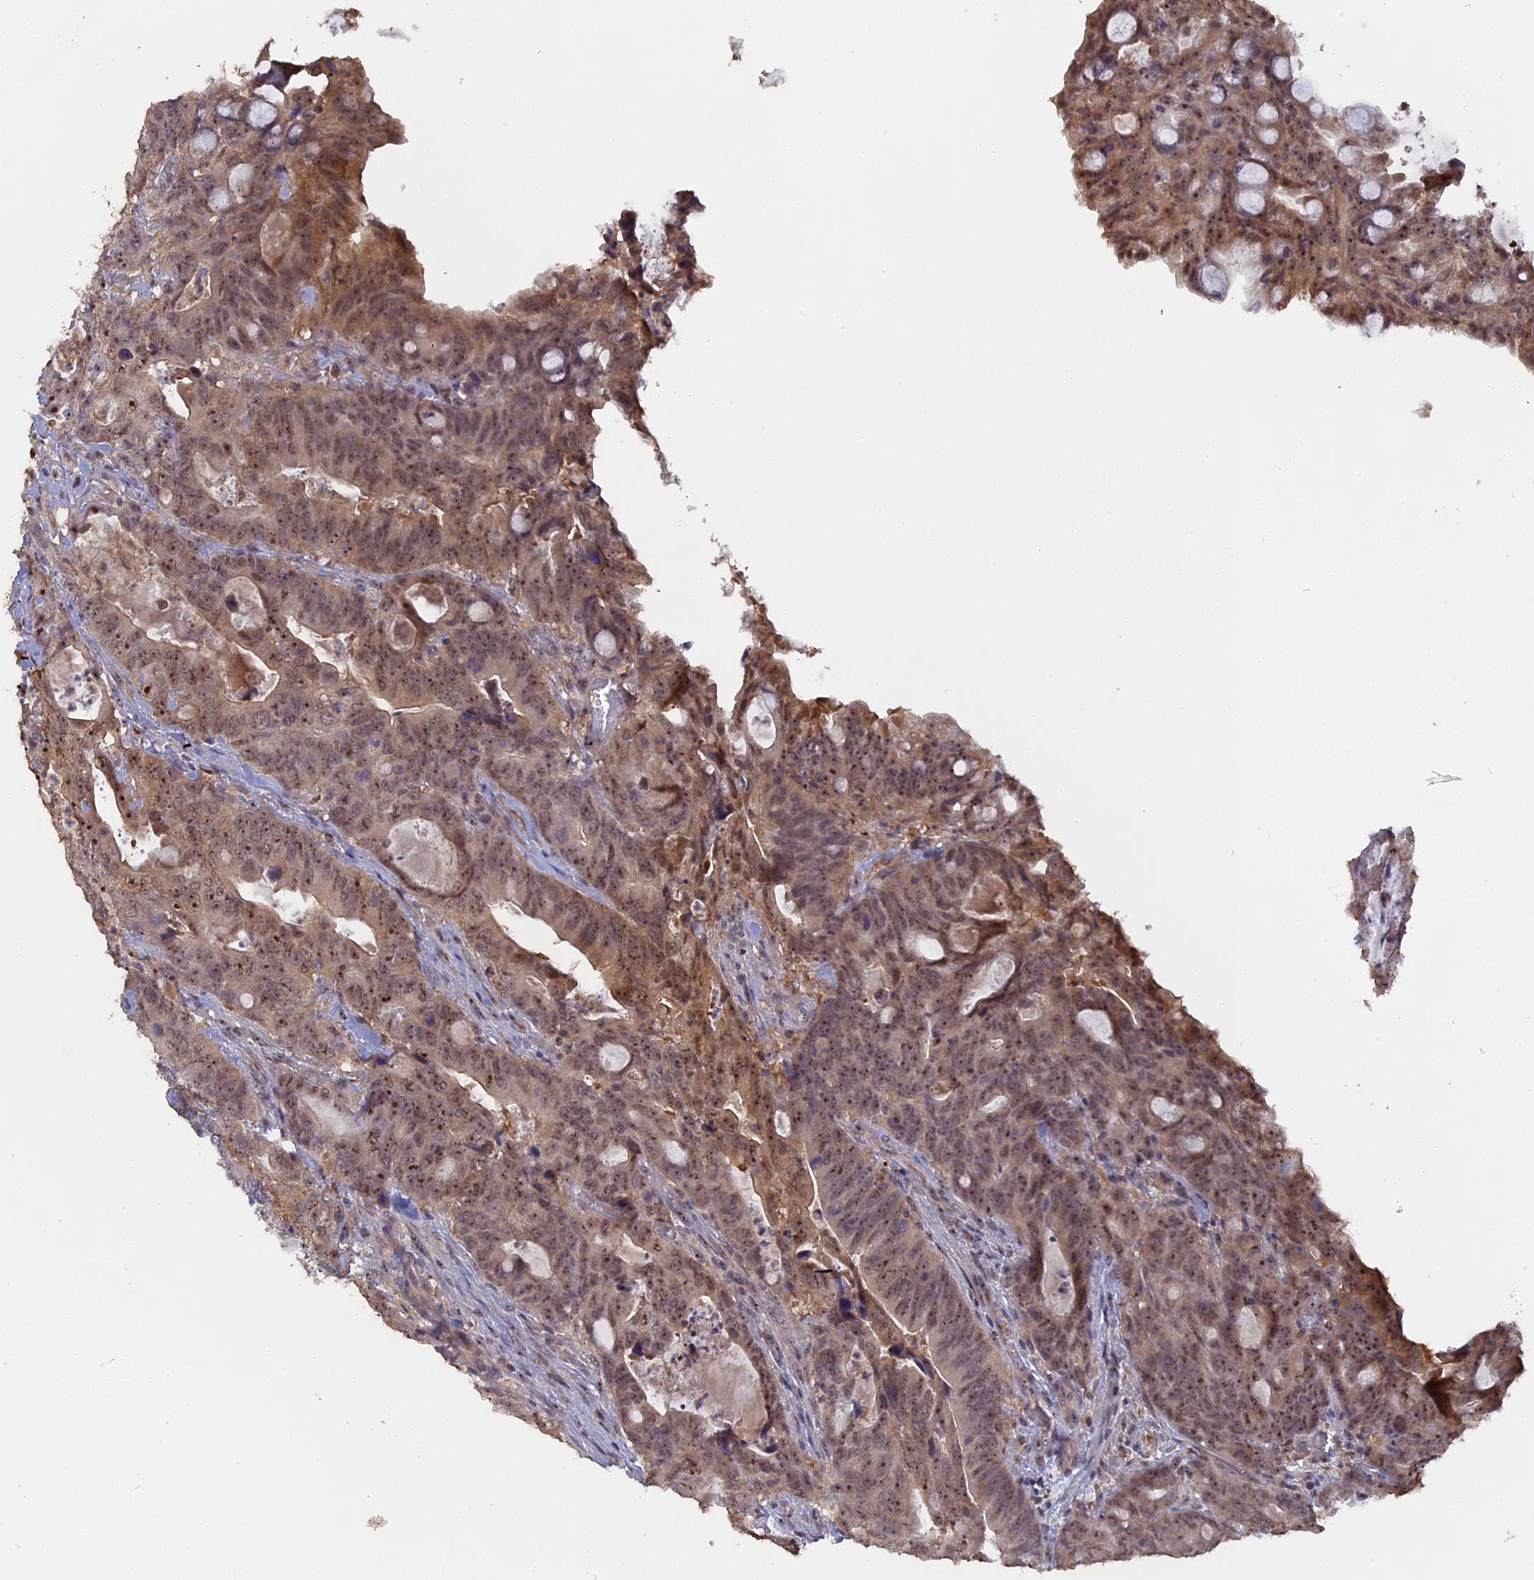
{"staining": {"intensity": "moderate", "quantity": ">75%", "location": "cytoplasmic/membranous,nuclear"}, "tissue": "colorectal cancer", "cell_type": "Tumor cells", "image_type": "cancer", "snomed": [{"axis": "morphology", "description": "Adenocarcinoma, NOS"}, {"axis": "topography", "description": "Colon"}], "caption": "Immunohistochemical staining of human adenocarcinoma (colorectal) demonstrates moderate cytoplasmic/membranous and nuclear protein expression in about >75% of tumor cells.", "gene": "FAM98C", "patient": {"sex": "female", "age": 82}}